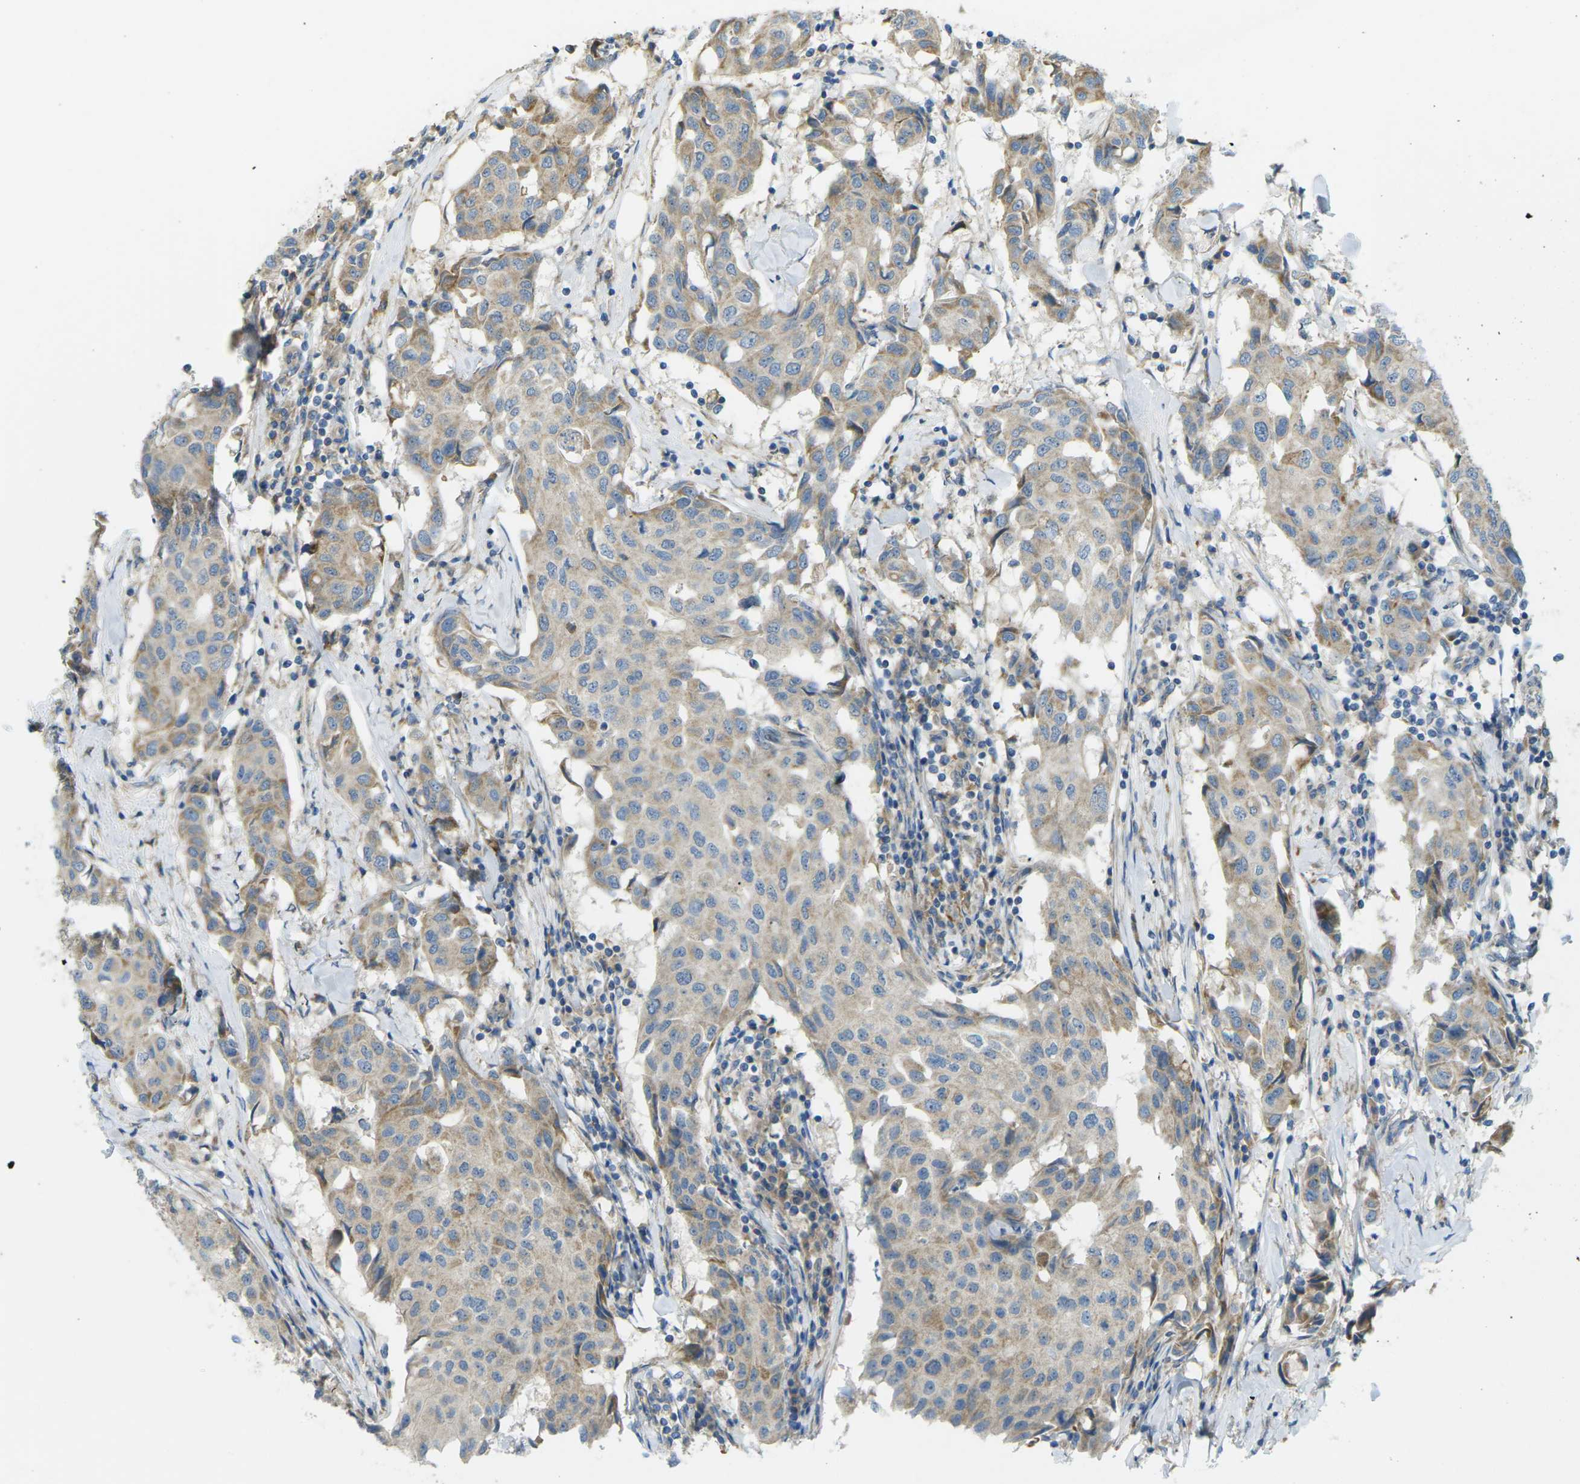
{"staining": {"intensity": "weak", "quantity": ">75%", "location": "cytoplasmic/membranous"}, "tissue": "breast cancer", "cell_type": "Tumor cells", "image_type": "cancer", "snomed": [{"axis": "morphology", "description": "Duct carcinoma"}, {"axis": "topography", "description": "Breast"}], "caption": "Immunohistochemistry of breast invasive ductal carcinoma demonstrates low levels of weak cytoplasmic/membranous staining in approximately >75% of tumor cells.", "gene": "MYLK4", "patient": {"sex": "female", "age": 80}}